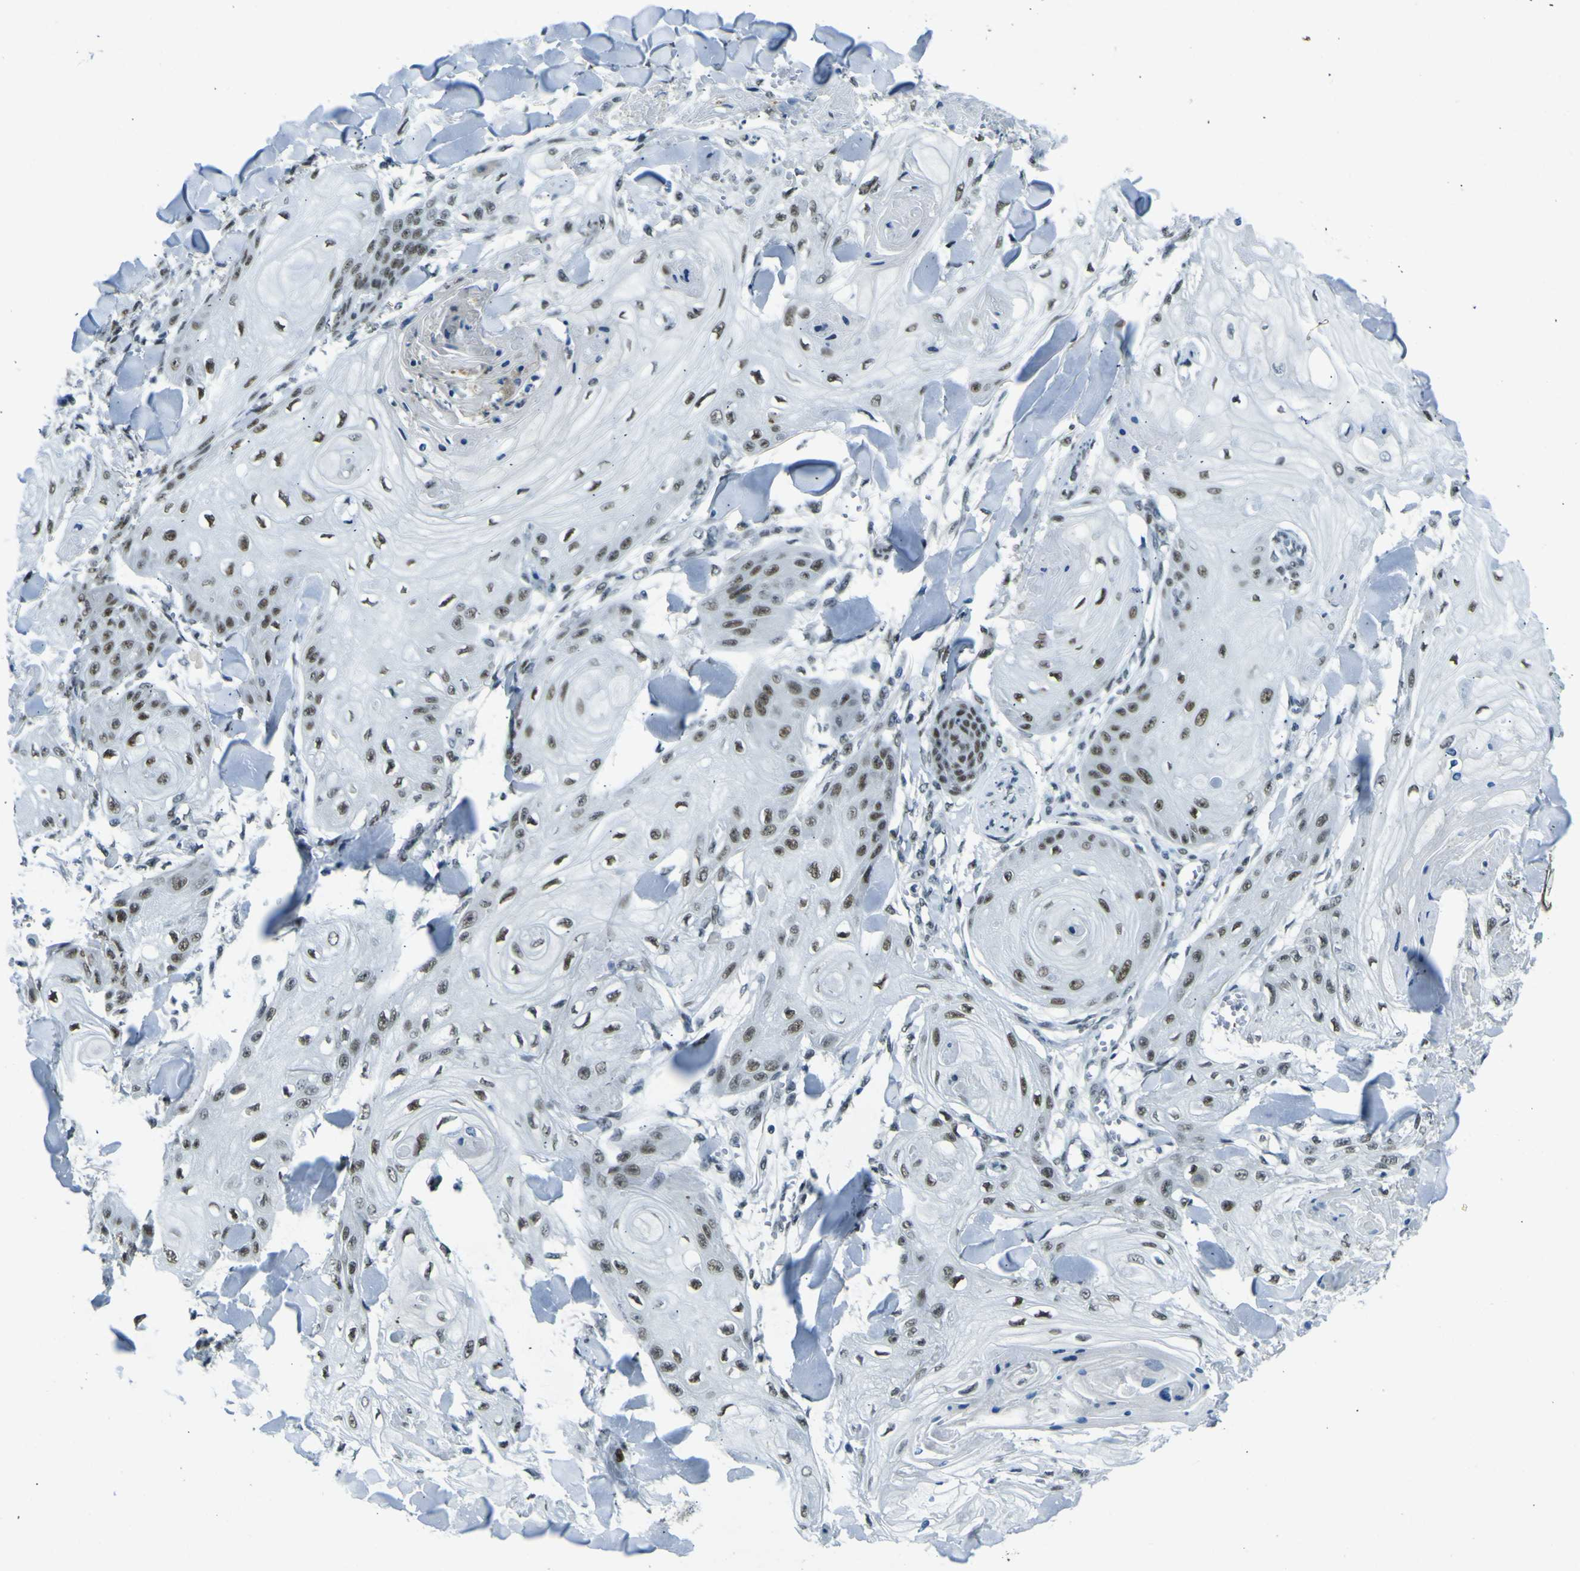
{"staining": {"intensity": "moderate", "quantity": ">75%", "location": "nuclear"}, "tissue": "skin cancer", "cell_type": "Tumor cells", "image_type": "cancer", "snomed": [{"axis": "morphology", "description": "Squamous cell carcinoma, NOS"}, {"axis": "topography", "description": "Skin"}], "caption": "A histopathology image of human skin squamous cell carcinoma stained for a protein shows moderate nuclear brown staining in tumor cells. (DAB IHC with brightfield microscopy, high magnification).", "gene": "CEBPG", "patient": {"sex": "male", "age": 74}}